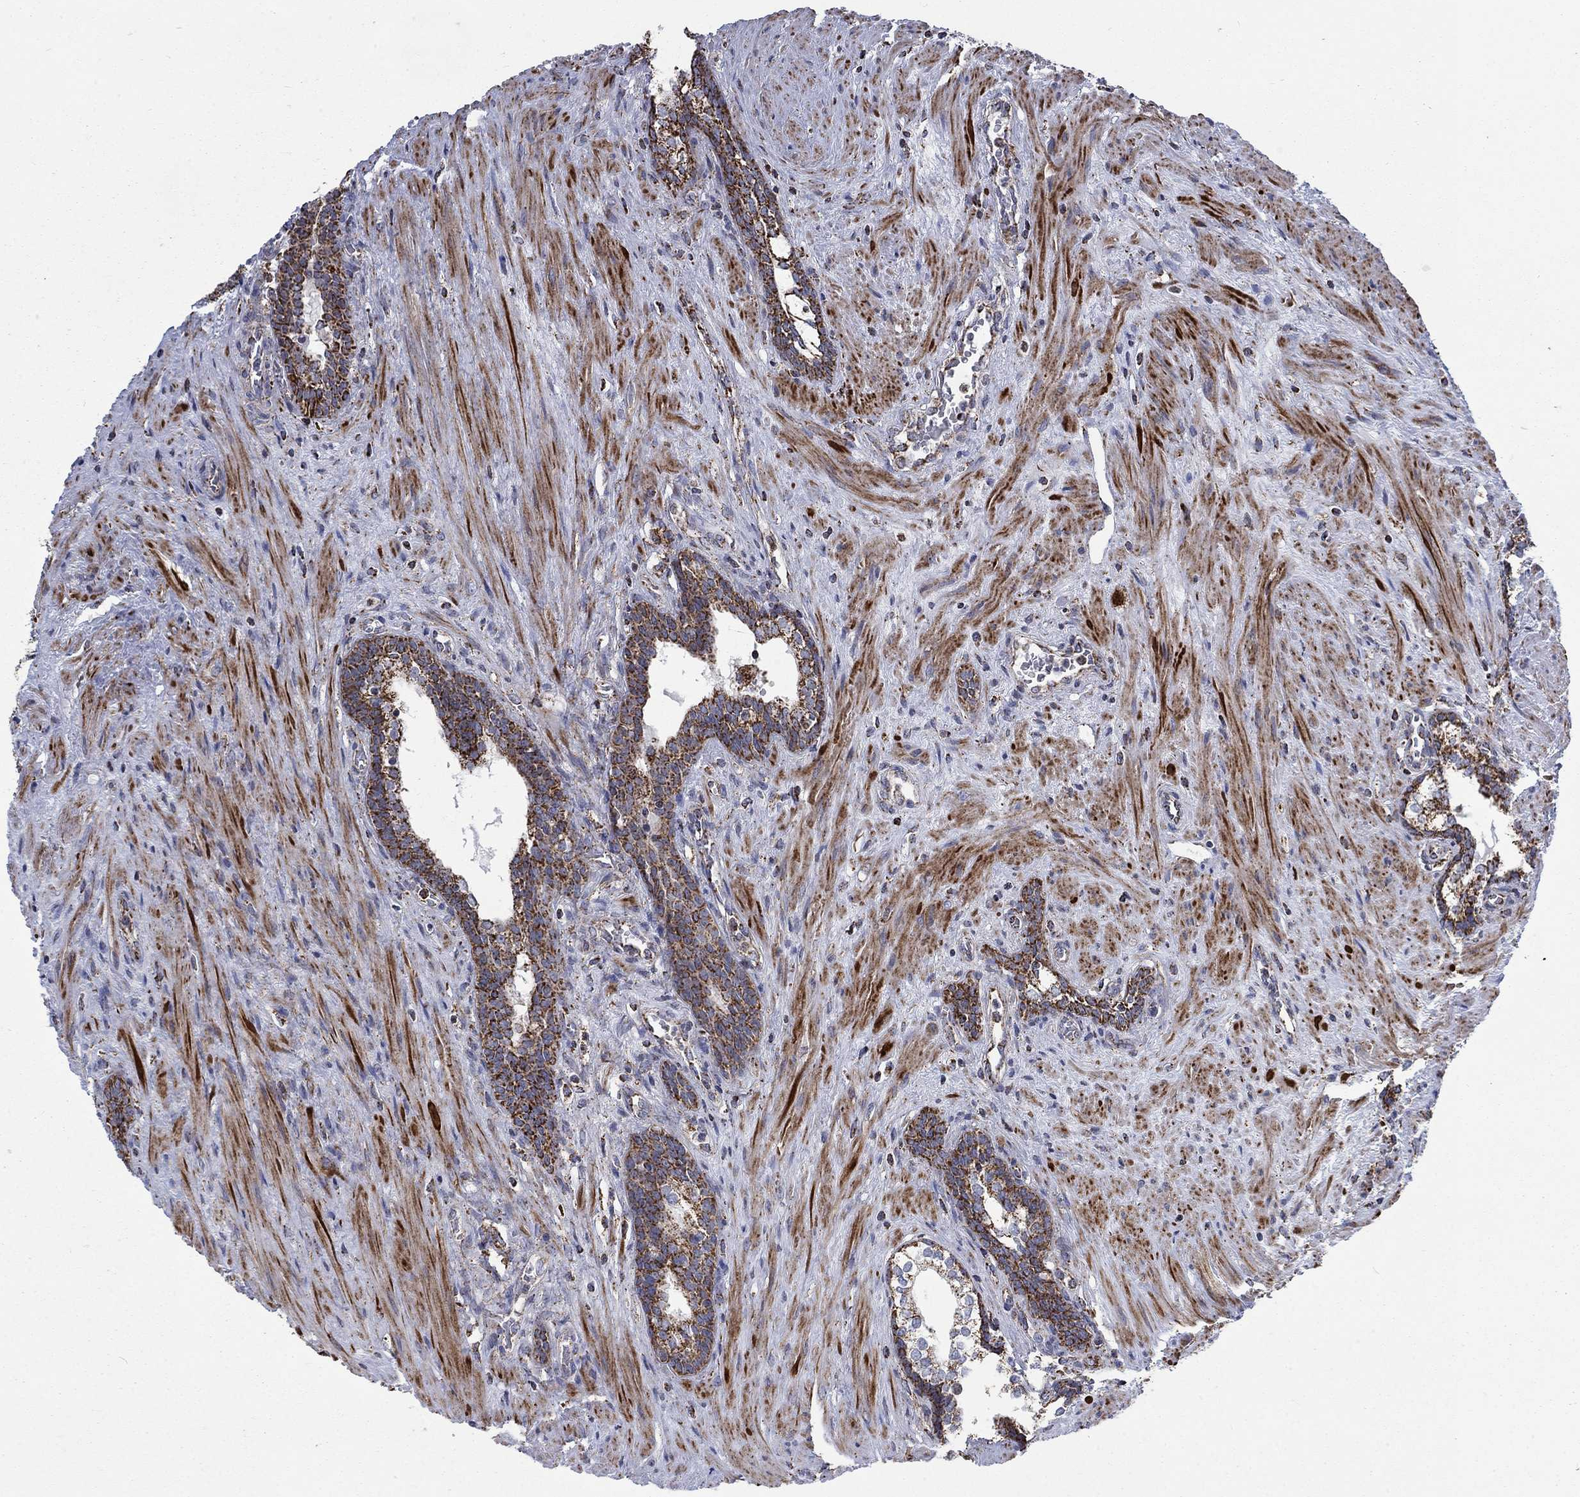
{"staining": {"intensity": "strong", "quantity": ">75%", "location": "cytoplasmic/membranous"}, "tissue": "prostate cancer", "cell_type": "Tumor cells", "image_type": "cancer", "snomed": [{"axis": "morphology", "description": "Adenocarcinoma, NOS"}, {"axis": "morphology", "description": "Adenocarcinoma, High grade"}, {"axis": "topography", "description": "Prostate"}], "caption": "Immunohistochemistry (DAB (3,3'-diaminobenzidine)) staining of prostate adenocarcinoma demonstrates strong cytoplasmic/membranous protein staining in approximately >75% of tumor cells.", "gene": "MOAP1", "patient": {"sex": "male", "age": 61}}